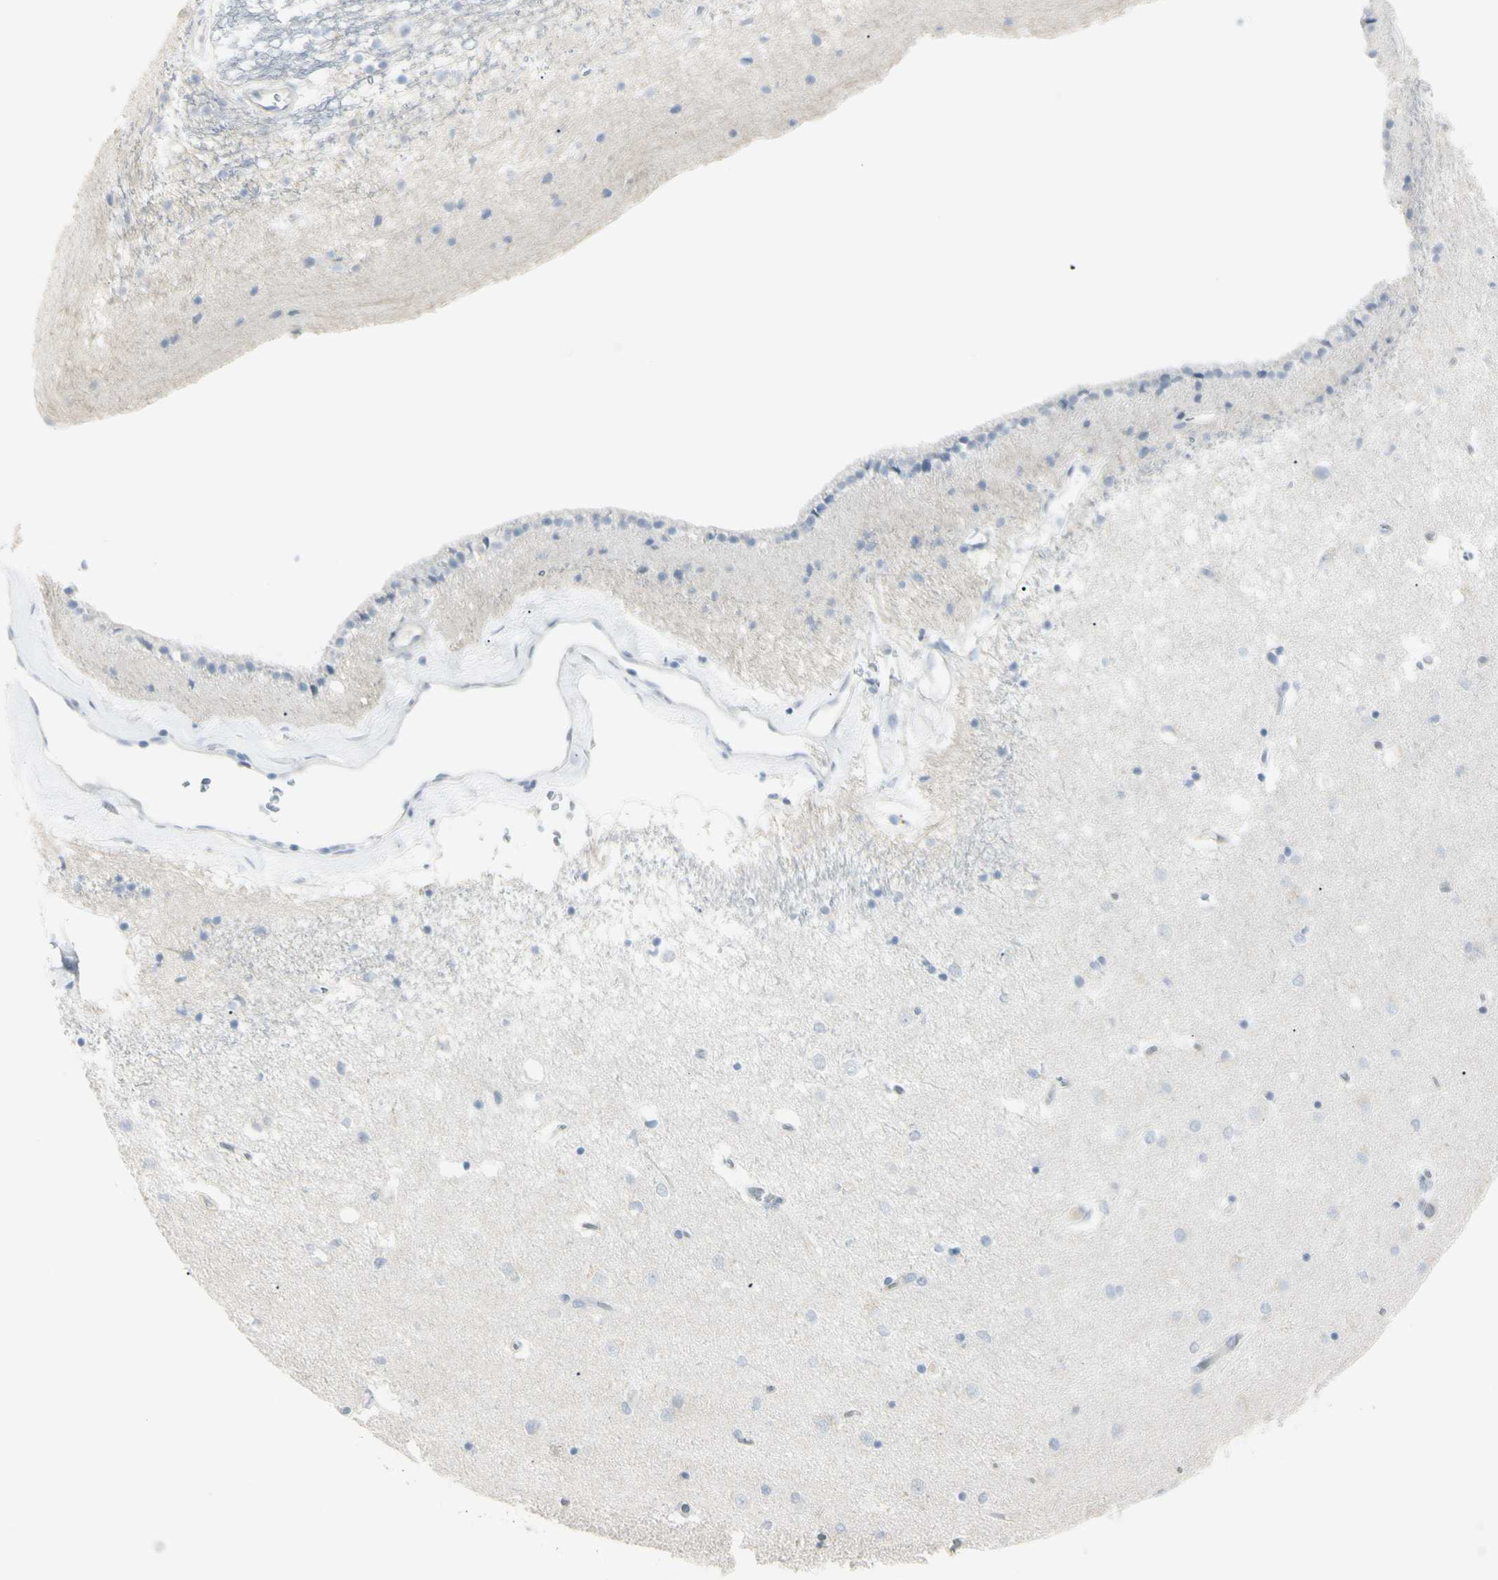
{"staining": {"intensity": "negative", "quantity": "none", "location": "none"}, "tissue": "caudate", "cell_type": "Glial cells", "image_type": "normal", "snomed": [{"axis": "morphology", "description": "Normal tissue, NOS"}, {"axis": "topography", "description": "Lateral ventricle wall"}], "caption": "The micrograph exhibits no staining of glial cells in normal caudate.", "gene": "PIP", "patient": {"sex": "female", "age": 54}}